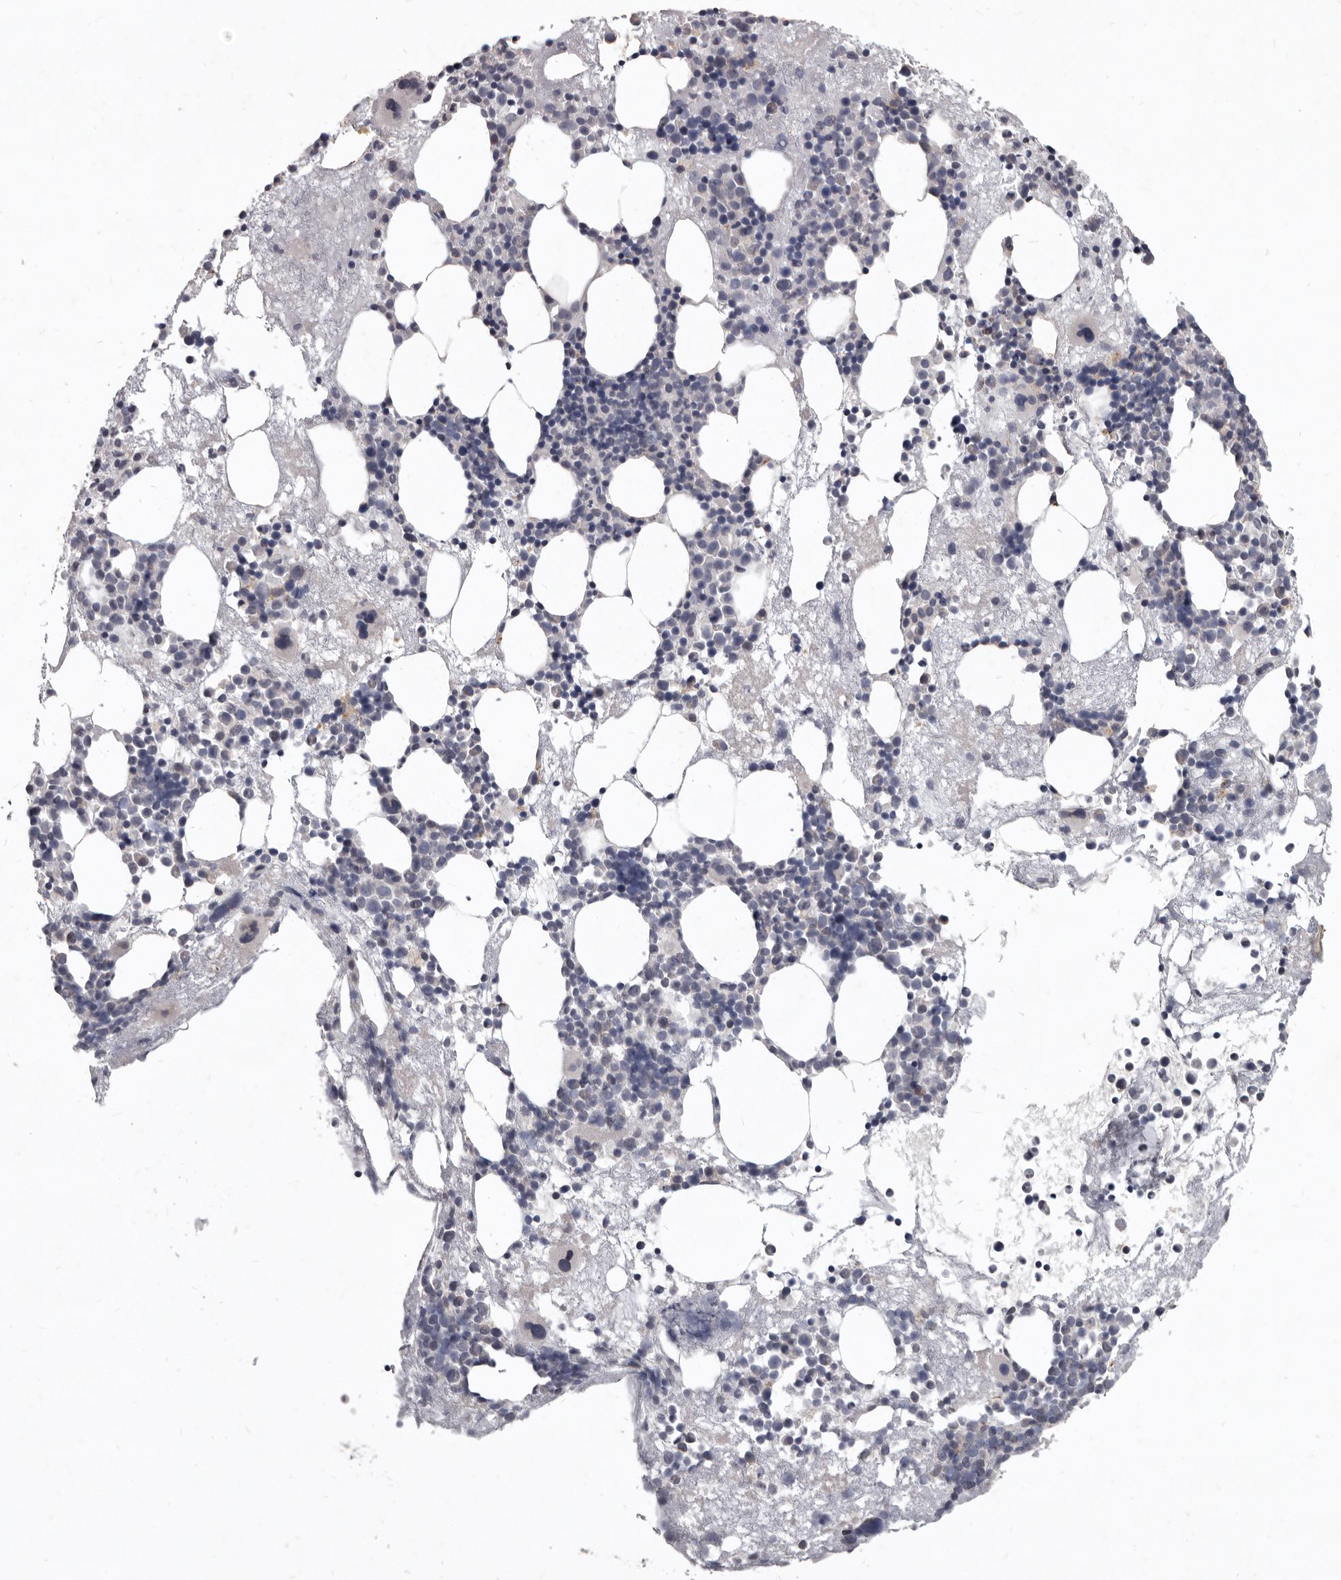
{"staining": {"intensity": "negative", "quantity": "none", "location": "none"}, "tissue": "bone marrow", "cell_type": "Hematopoietic cells", "image_type": "normal", "snomed": [{"axis": "morphology", "description": "Normal tissue, NOS"}, {"axis": "topography", "description": "Bone marrow"}], "caption": "This image is of unremarkable bone marrow stained with immunohistochemistry to label a protein in brown with the nuclei are counter-stained blue. There is no expression in hematopoietic cells. Brightfield microscopy of IHC stained with DAB (brown) and hematoxylin (blue), captured at high magnification.", "gene": "SULT1E1", "patient": {"sex": "male", "age": 50}}